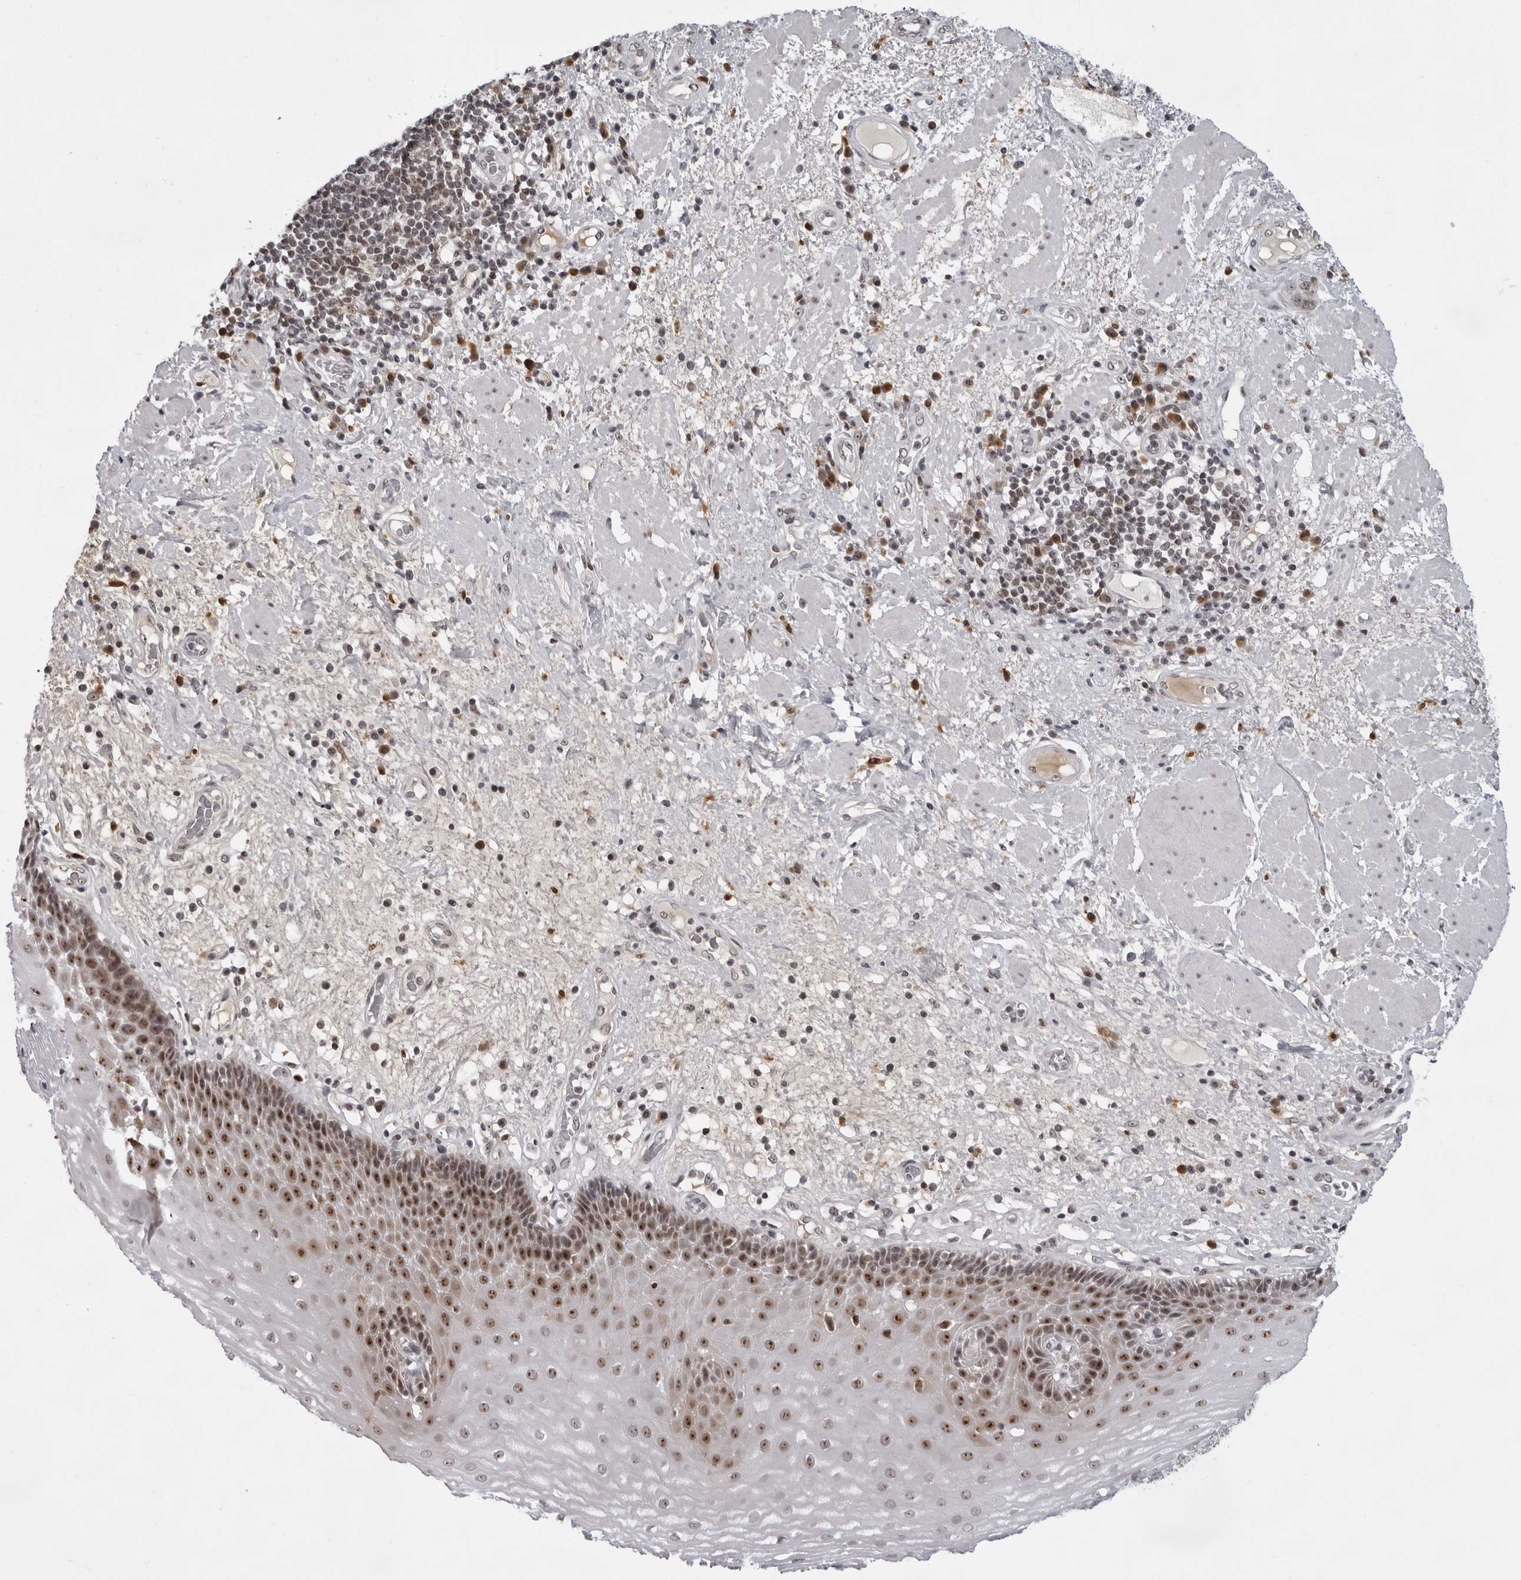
{"staining": {"intensity": "strong", "quantity": ">75%", "location": "nuclear"}, "tissue": "esophagus", "cell_type": "Squamous epithelial cells", "image_type": "normal", "snomed": [{"axis": "morphology", "description": "Normal tissue, NOS"}, {"axis": "morphology", "description": "Adenocarcinoma, NOS"}, {"axis": "topography", "description": "Esophagus"}], "caption": "IHC photomicrograph of normal esophagus stained for a protein (brown), which shows high levels of strong nuclear staining in approximately >75% of squamous epithelial cells.", "gene": "EXOSC10", "patient": {"sex": "male", "age": 62}}